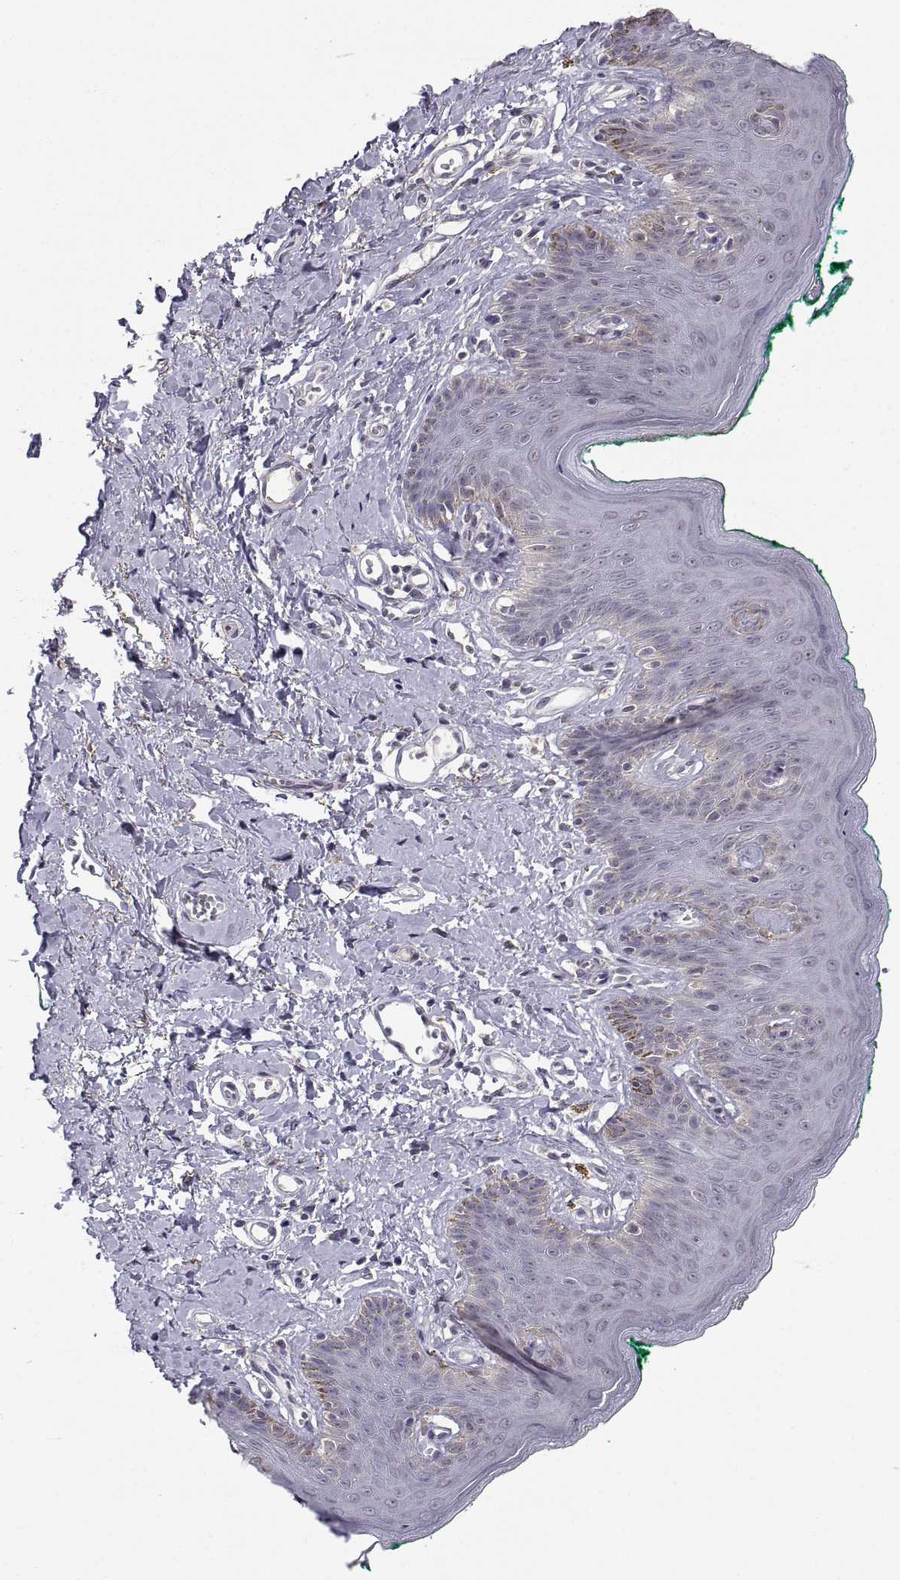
{"staining": {"intensity": "negative", "quantity": "none", "location": "none"}, "tissue": "skin", "cell_type": "Epidermal cells", "image_type": "normal", "snomed": [{"axis": "morphology", "description": "Normal tissue, NOS"}, {"axis": "topography", "description": "Vulva"}], "caption": "This is an IHC micrograph of unremarkable skin. There is no expression in epidermal cells.", "gene": "SLC6A3", "patient": {"sex": "female", "age": 66}}